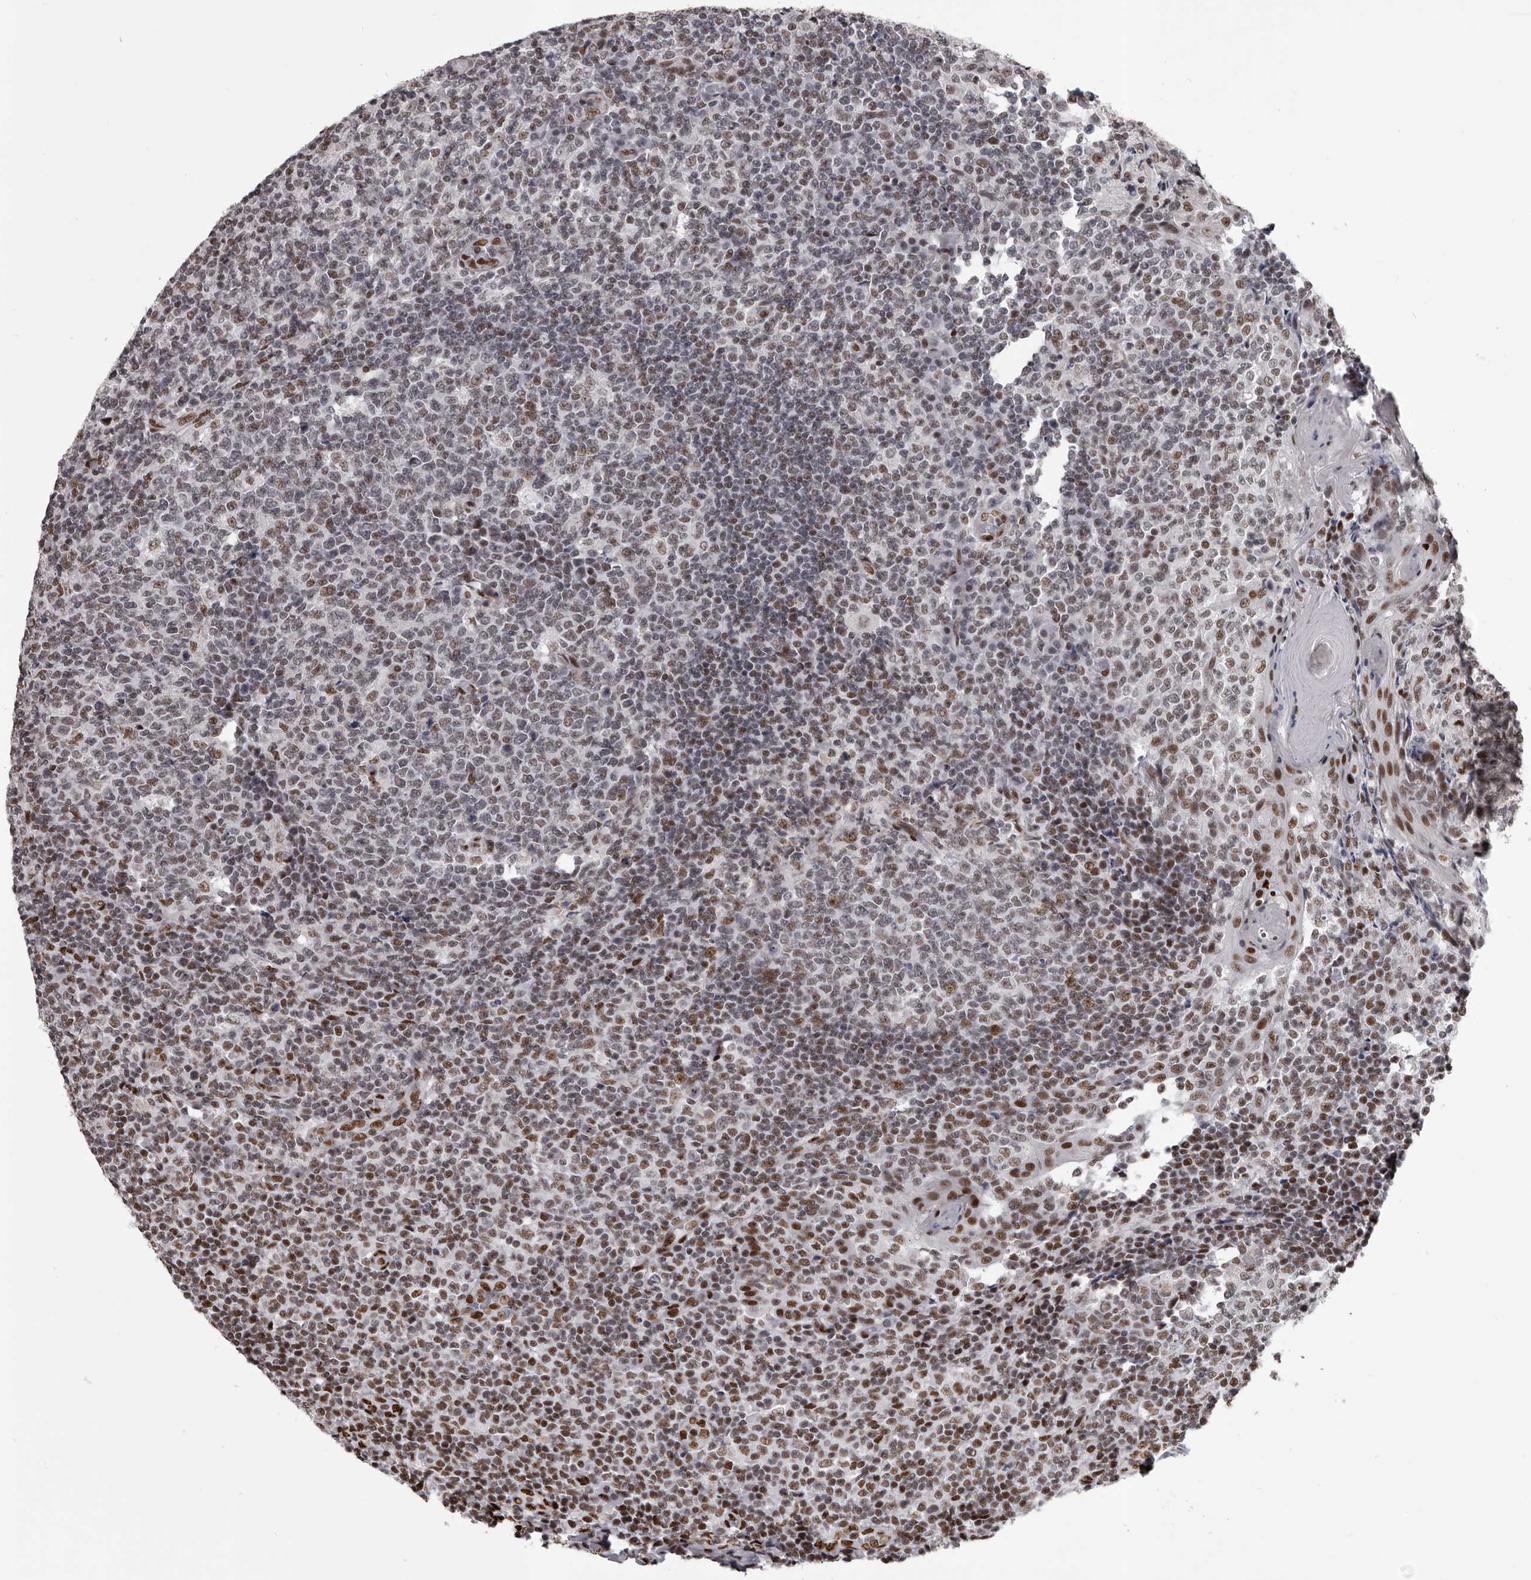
{"staining": {"intensity": "moderate", "quantity": "25%-75%", "location": "nuclear"}, "tissue": "tonsil", "cell_type": "Germinal center cells", "image_type": "normal", "snomed": [{"axis": "morphology", "description": "Normal tissue, NOS"}, {"axis": "topography", "description": "Tonsil"}], "caption": "This is a micrograph of IHC staining of benign tonsil, which shows moderate expression in the nuclear of germinal center cells.", "gene": "NUMA1", "patient": {"sex": "female", "age": 19}}